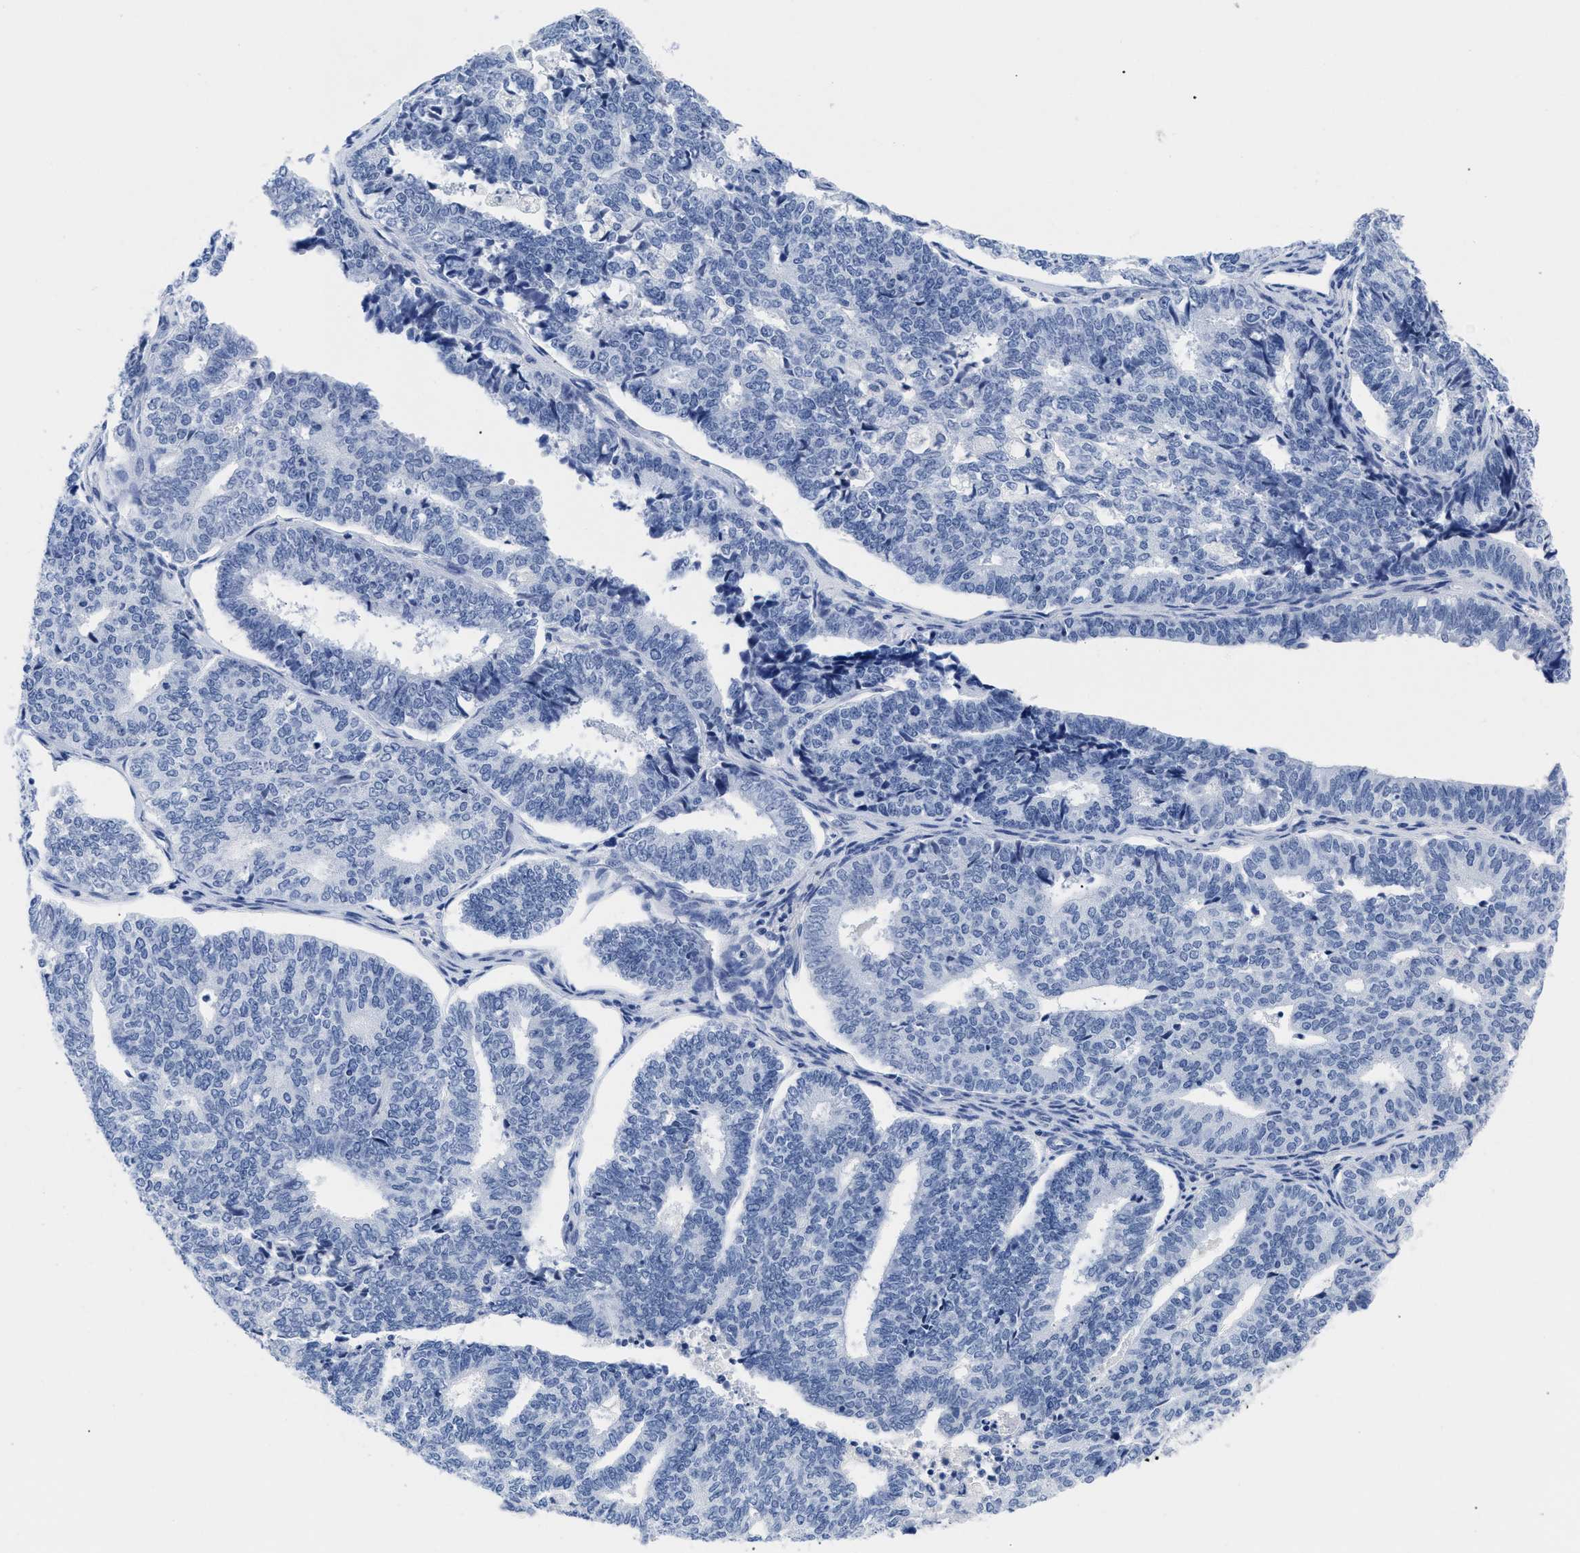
{"staining": {"intensity": "negative", "quantity": "none", "location": "none"}, "tissue": "endometrial cancer", "cell_type": "Tumor cells", "image_type": "cancer", "snomed": [{"axis": "morphology", "description": "Adenocarcinoma, NOS"}, {"axis": "topography", "description": "Endometrium"}], "caption": "This is an immunohistochemistry (IHC) image of adenocarcinoma (endometrial). There is no expression in tumor cells.", "gene": "TREML1", "patient": {"sex": "female", "age": 70}}